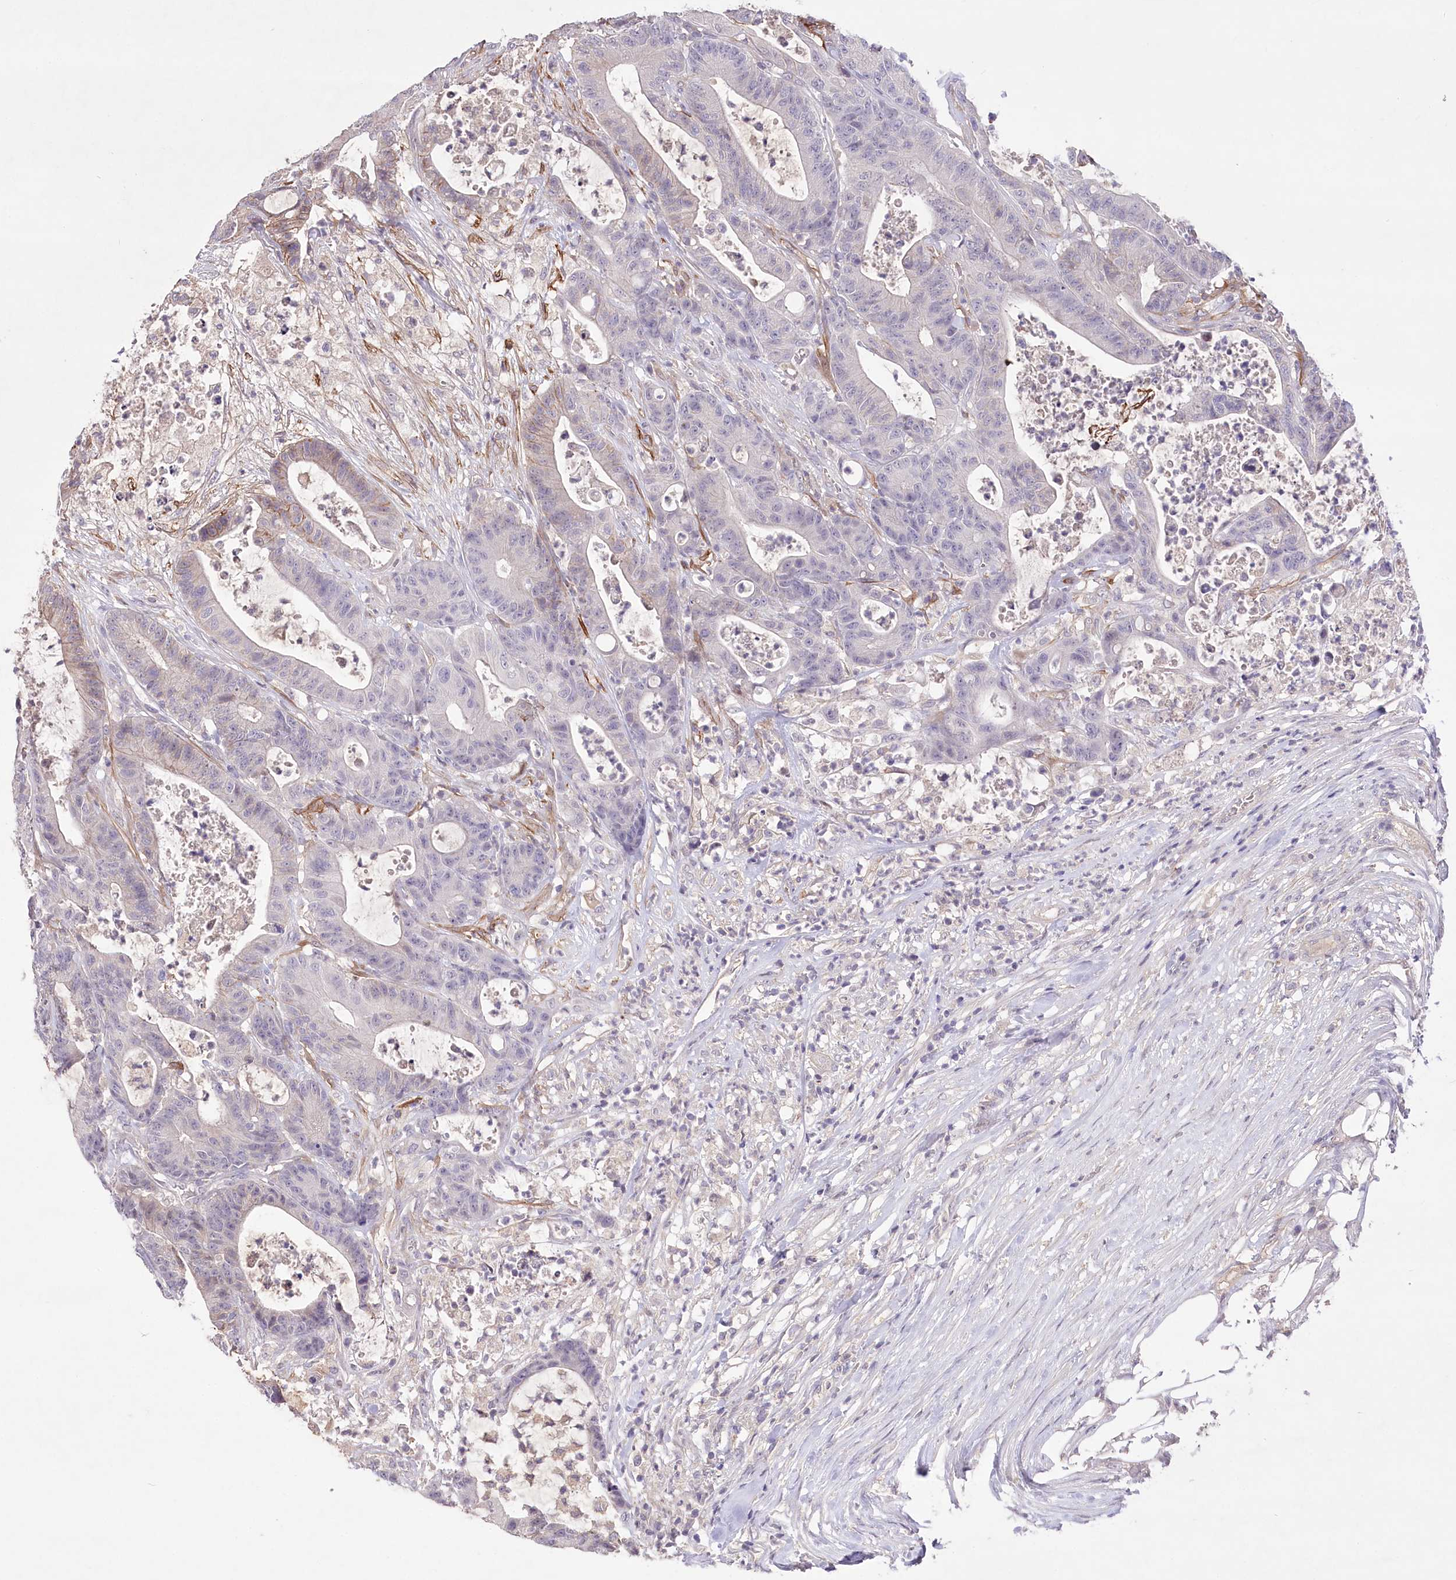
{"staining": {"intensity": "negative", "quantity": "none", "location": "none"}, "tissue": "colorectal cancer", "cell_type": "Tumor cells", "image_type": "cancer", "snomed": [{"axis": "morphology", "description": "Adenocarcinoma, NOS"}, {"axis": "topography", "description": "Colon"}], "caption": "Colorectal cancer was stained to show a protein in brown. There is no significant positivity in tumor cells.", "gene": "ENPP1", "patient": {"sex": "female", "age": 84}}